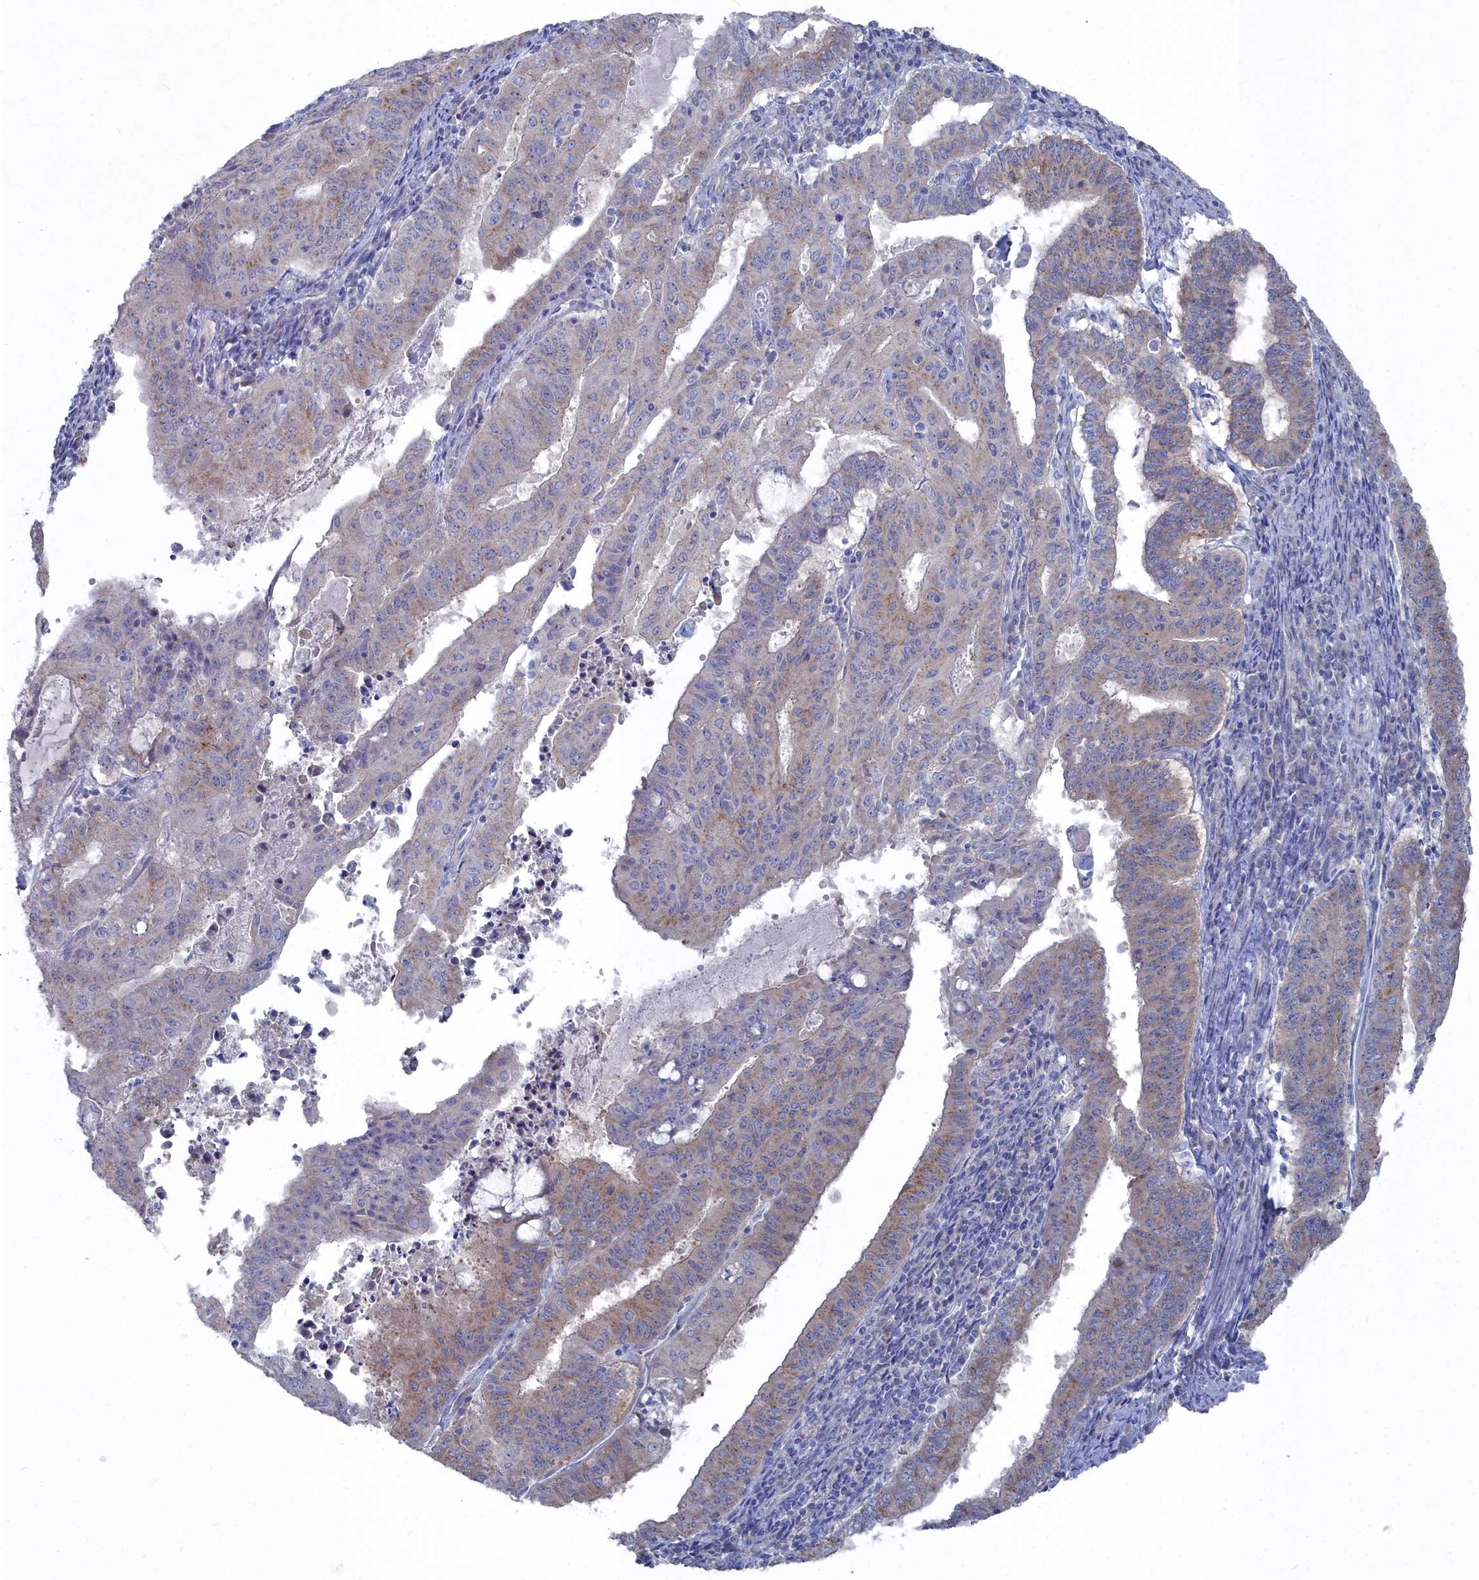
{"staining": {"intensity": "weak", "quantity": "25%-75%", "location": "cytoplasmic/membranous"}, "tissue": "endometrial cancer", "cell_type": "Tumor cells", "image_type": "cancer", "snomed": [{"axis": "morphology", "description": "Adenocarcinoma, NOS"}, {"axis": "topography", "description": "Endometrium"}], "caption": "Weak cytoplasmic/membranous expression is appreciated in approximately 25%-75% of tumor cells in adenocarcinoma (endometrial).", "gene": "CCDC149", "patient": {"sex": "female", "age": 59}}